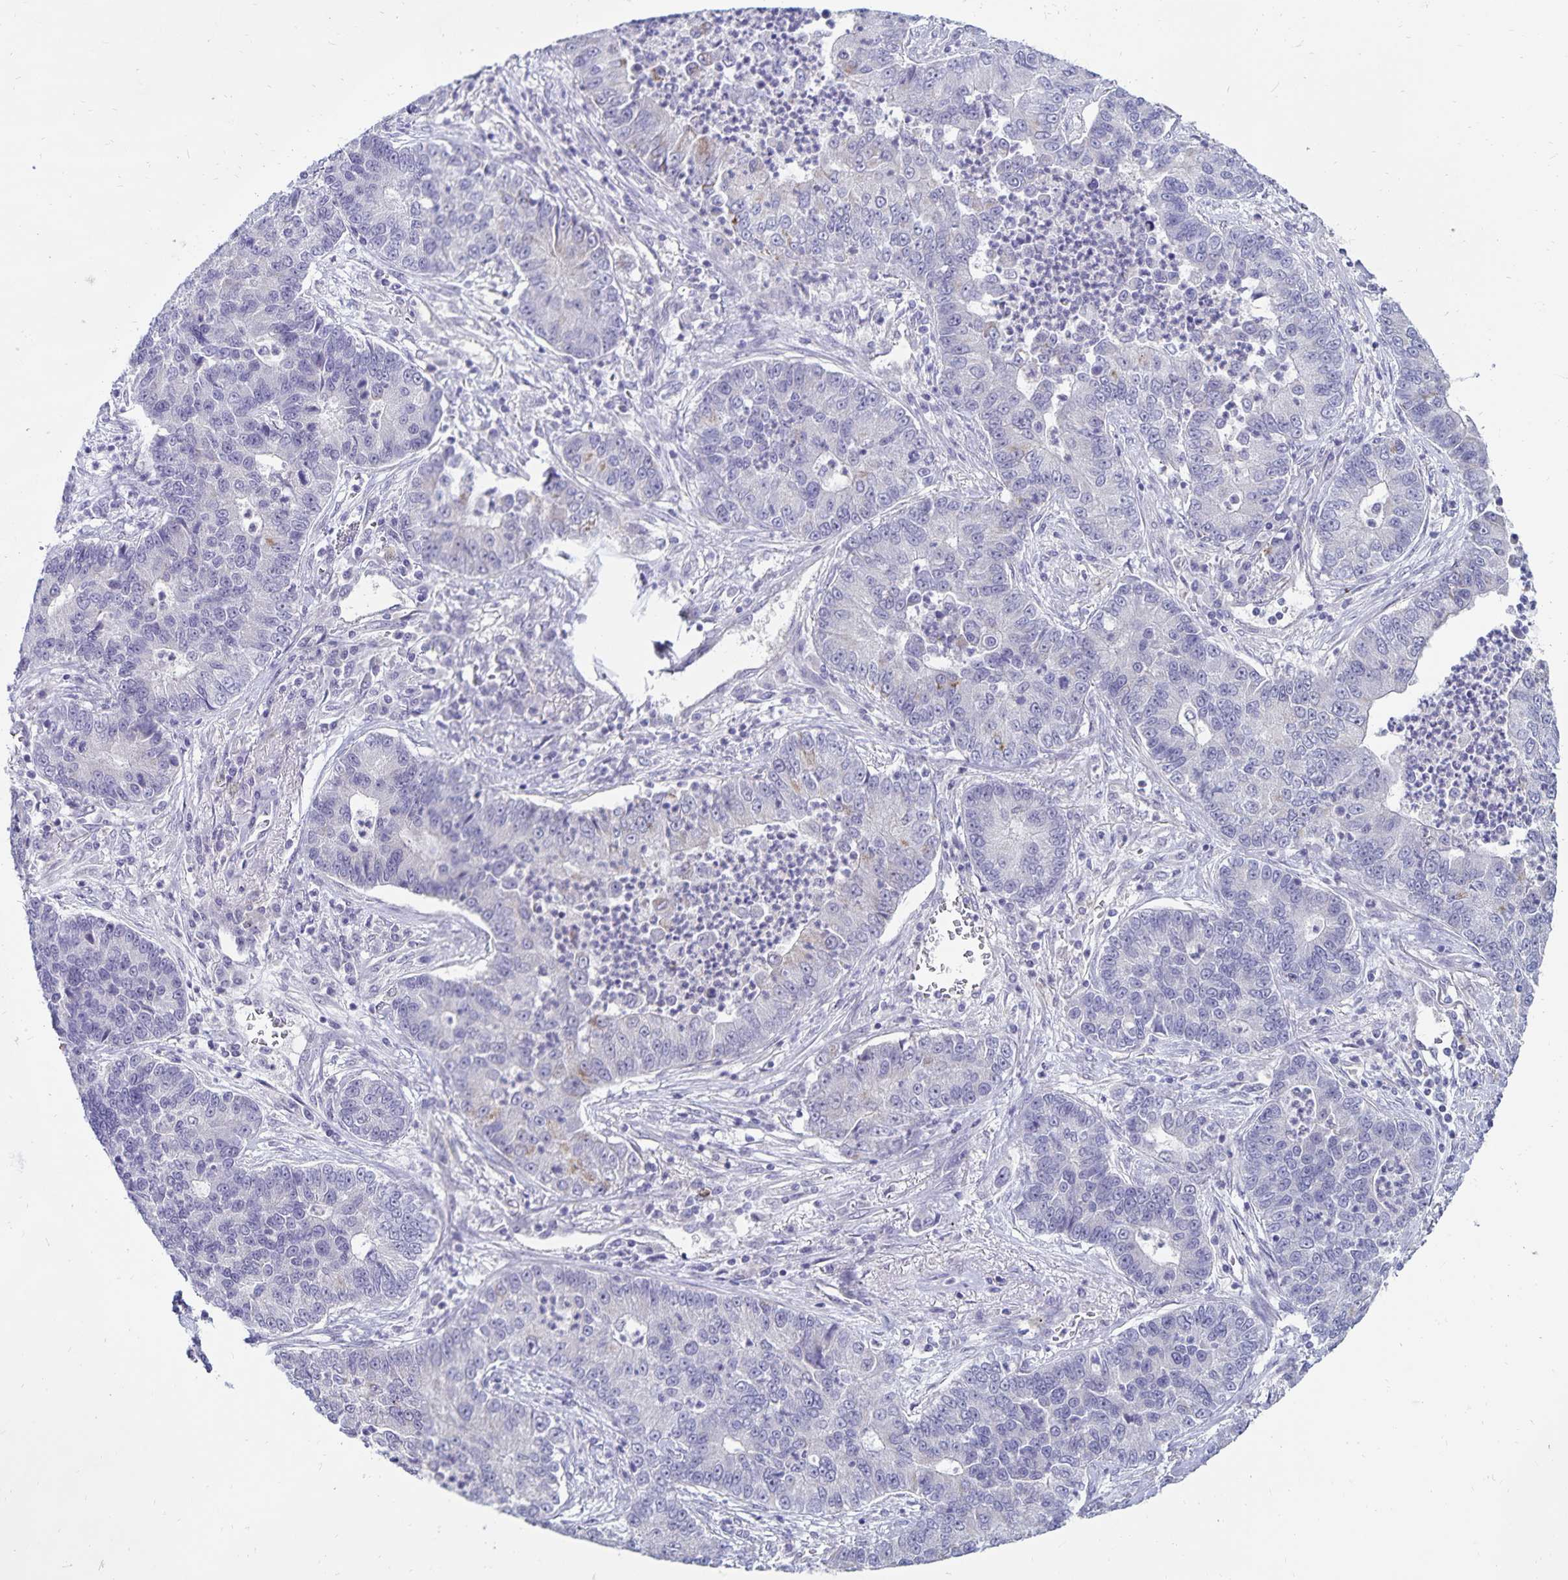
{"staining": {"intensity": "negative", "quantity": "none", "location": "none"}, "tissue": "lung cancer", "cell_type": "Tumor cells", "image_type": "cancer", "snomed": [{"axis": "morphology", "description": "Adenocarcinoma, NOS"}, {"axis": "topography", "description": "Lung"}], "caption": "Tumor cells are negative for protein expression in human adenocarcinoma (lung).", "gene": "CDKN2B", "patient": {"sex": "female", "age": 57}}